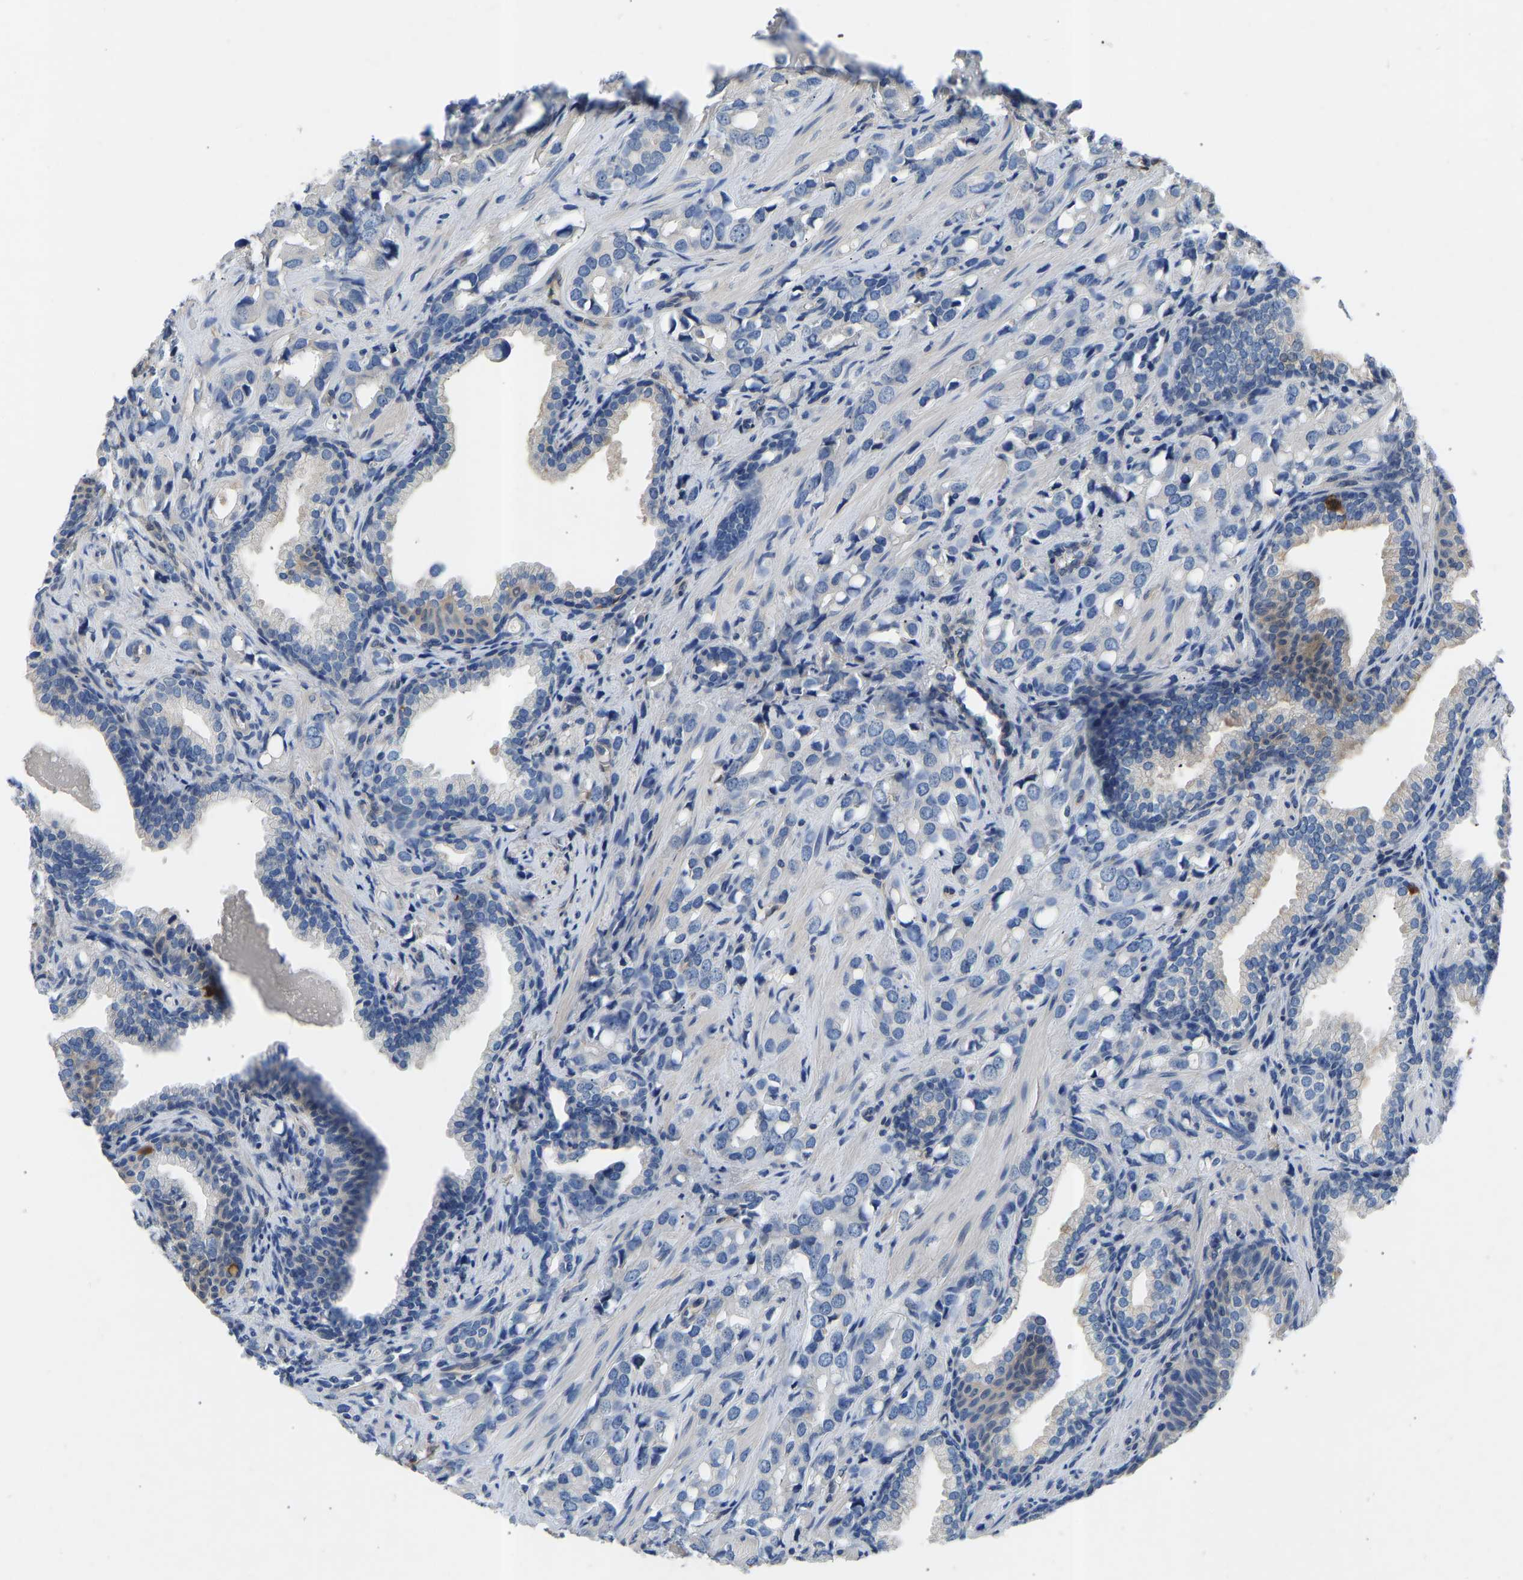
{"staining": {"intensity": "negative", "quantity": "none", "location": "none"}, "tissue": "prostate cancer", "cell_type": "Tumor cells", "image_type": "cancer", "snomed": [{"axis": "morphology", "description": "Adenocarcinoma, High grade"}, {"axis": "topography", "description": "Prostate"}], "caption": "Human prostate high-grade adenocarcinoma stained for a protein using immunohistochemistry exhibits no expression in tumor cells.", "gene": "RBP1", "patient": {"sex": "male", "age": 52}}